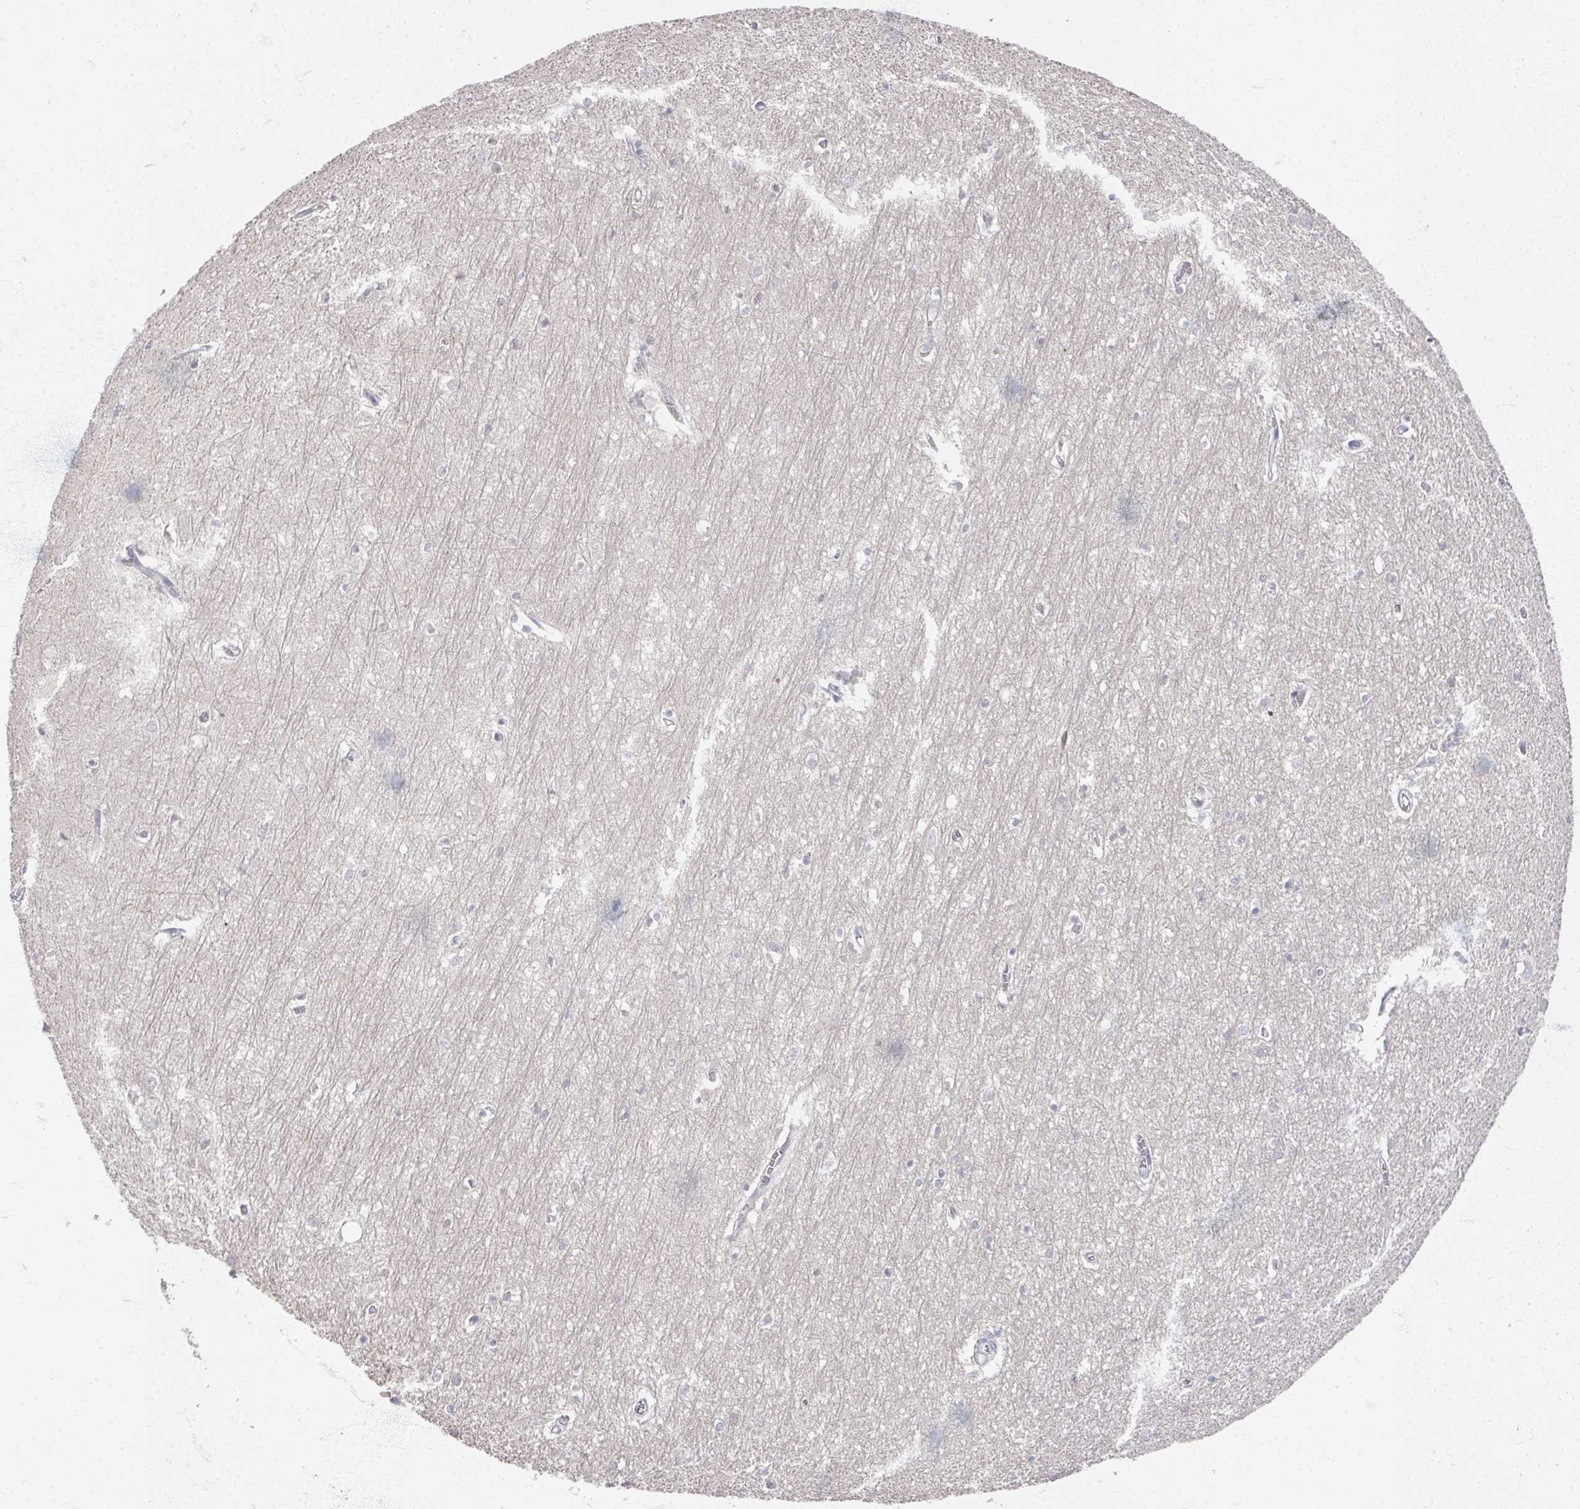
{"staining": {"intensity": "negative", "quantity": "none", "location": "none"}, "tissue": "hippocampus", "cell_type": "Glial cells", "image_type": "normal", "snomed": [{"axis": "morphology", "description": "Normal tissue, NOS"}, {"axis": "topography", "description": "Hippocampus"}], "caption": "A micrograph of human hippocampus is negative for staining in glial cells. The staining was performed using DAB (3,3'-diaminobenzidine) to visualize the protein expression in brown, while the nuclei were stained in blue with hematoxylin (Magnification: 20x).", "gene": "TTYH3", "patient": {"sex": "female", "age": 64}}